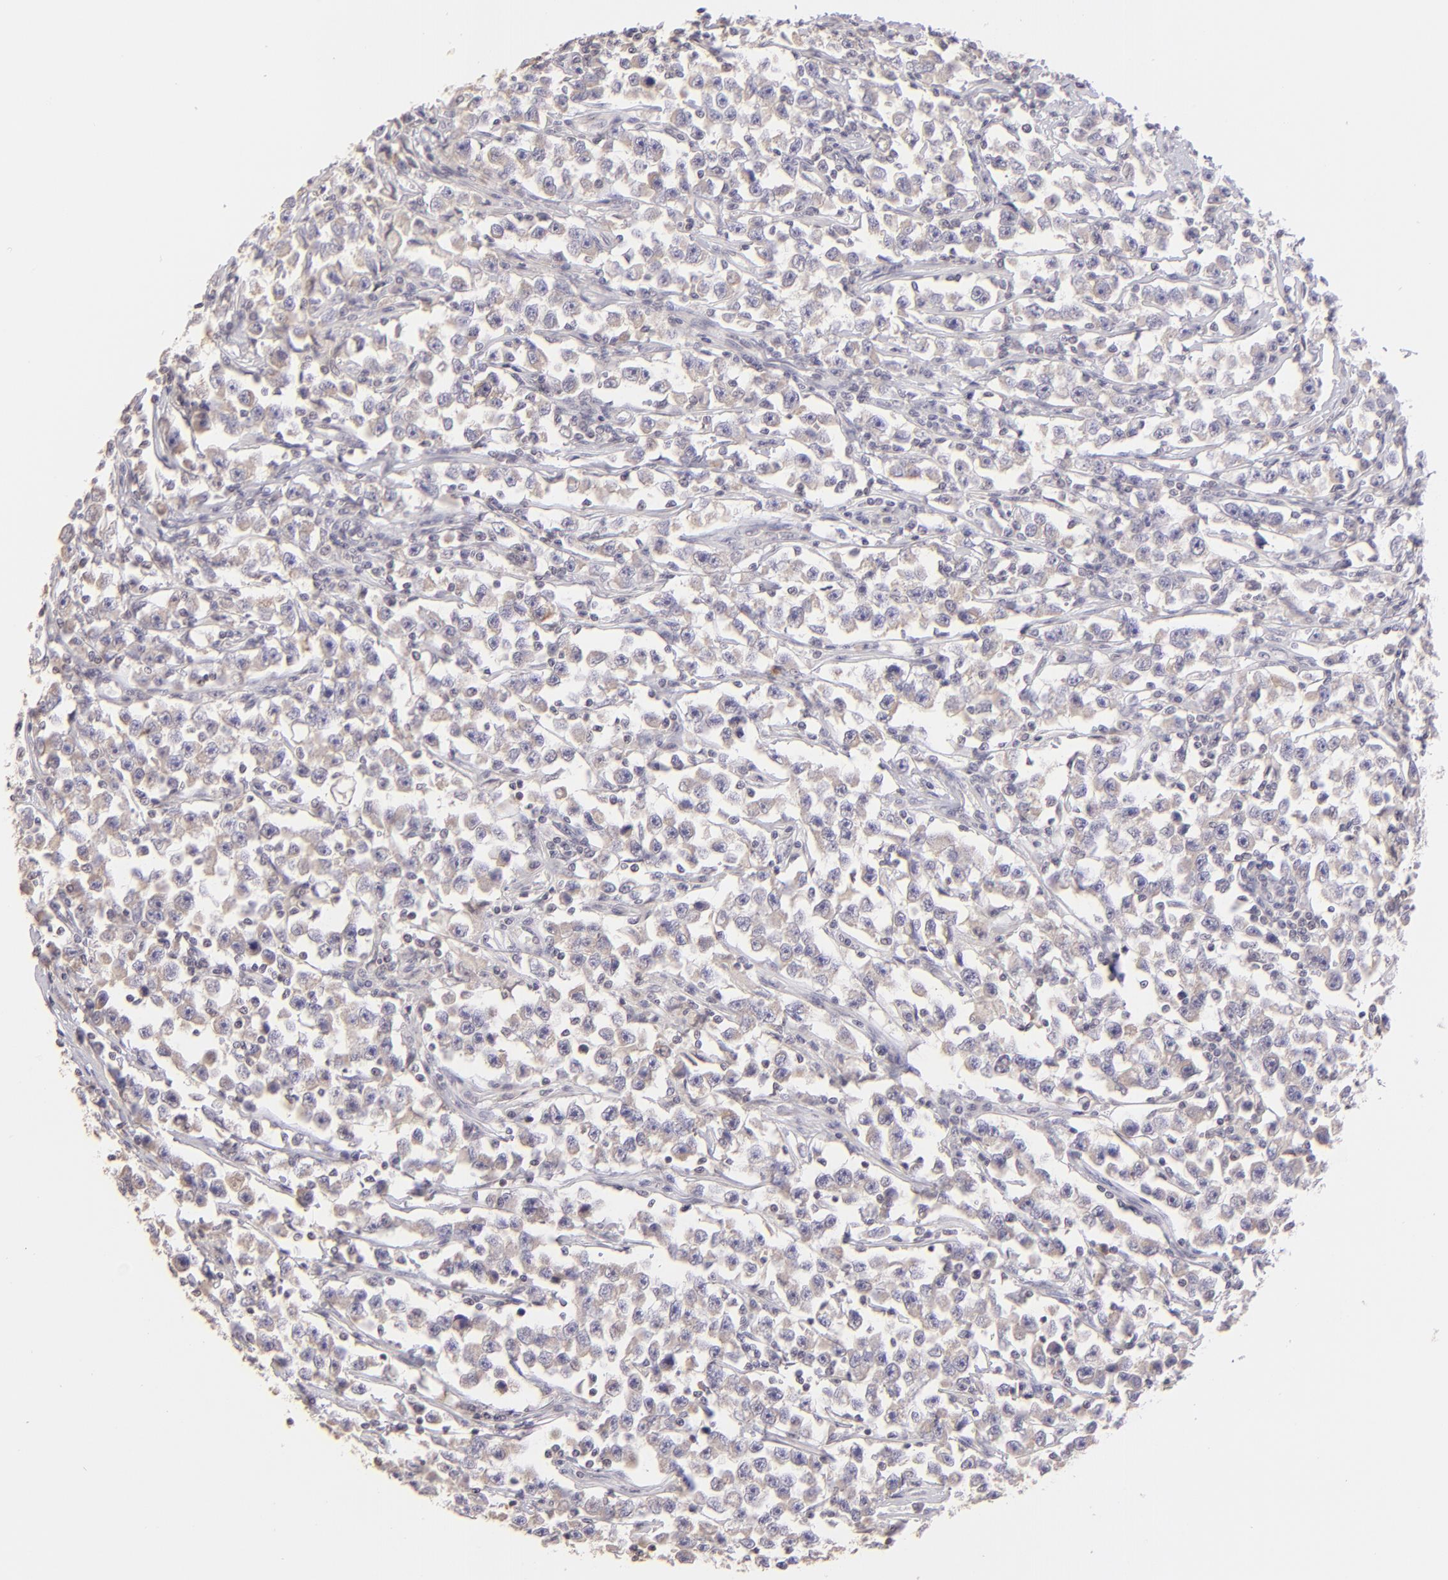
{"staining": {"intensity": "negative", "quantity": "none", "location": "none"}, "tissue": "testis cancer", "cell_type": "Tumor cells", "image_type": "cancer", "snomed": [{"axis": "morphology", "description": "Seminoma, NOS"}, {"axis": "topography", "description": "Testis"}], "caption": "Testis seminoma stained for a protein using immunohistochemistry demonstrates no positivity tumor cells.", "gene": "MAGEA1", "patient": {"sex": "male", "age": 33}}